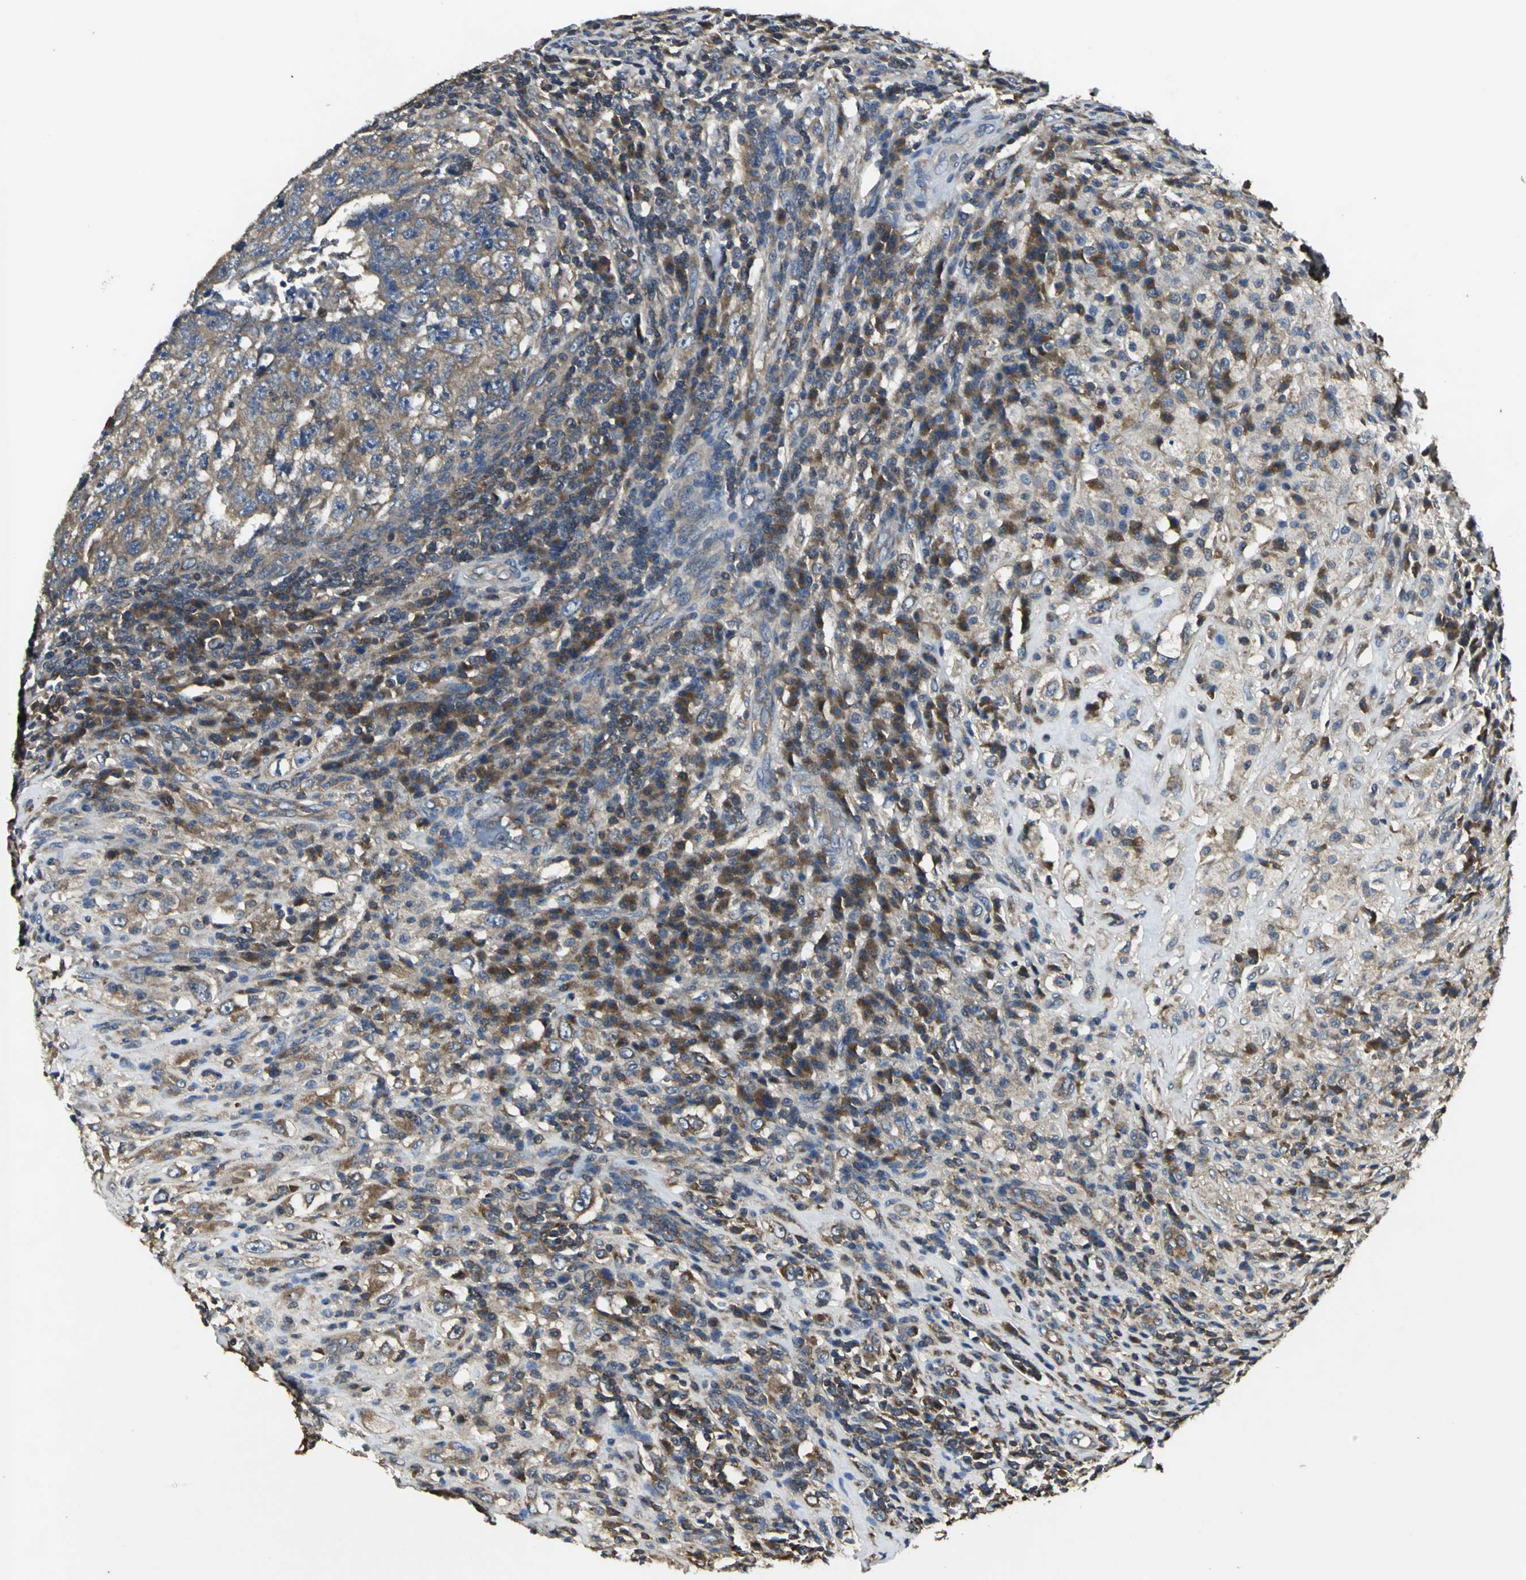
{"staining": {"intensity": "moderate", "quantity": ">75%", "location": "cytoplasmic/membranous"}, "tissue": "testis cancer", "cell_type": "Tumor cells", "image_type": "cancer", "snomed": [{"axis": "morphology", "description": "Necrosis, NOS"}, {"axis": "morphology", "description": "Carcinoma, Embryonal, NOS"}, {"axis": "topography", "description": "Testis"}], "caption": "The photomicrograph reveals immunohistochemical staining of testis cancer (embryonal carcinoma). There is moderate cytoplasmic/membranous expression is present in approximately >75% of tumor cells. (Brightfield microscopy of DAB IHC at high magnification).", "gene": "IRF3", "patient": {"sex": "male", "age": 19}}